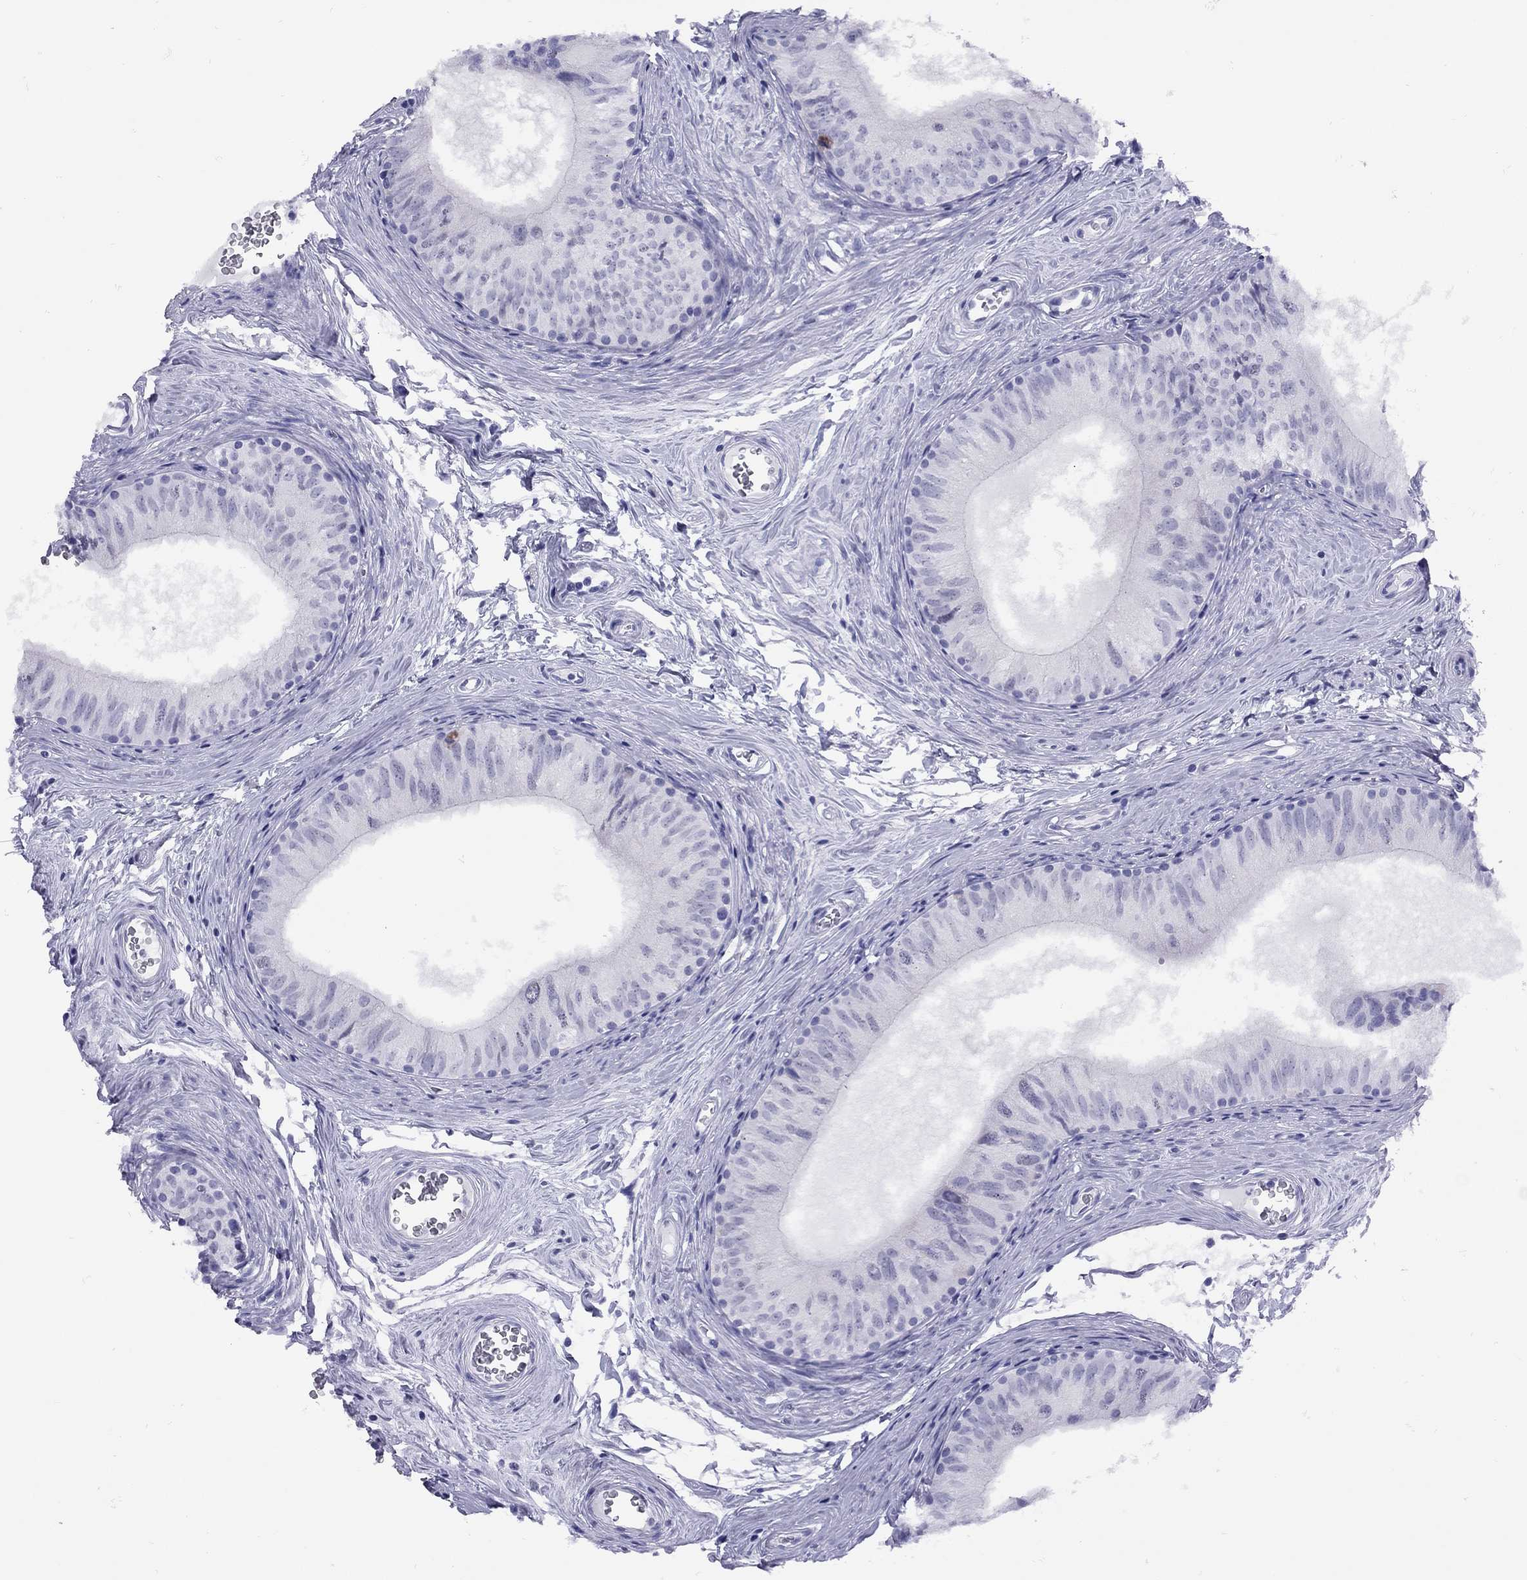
{"staining": {"intensity": "negative", "quantity": "none", "location": "none"}, "tissue": "epididymis", "cell_type": "Glandular cells", "image_type": "normal", "snomed": [{"axis": "morphology", "description": "Normal tissue, NOS"}, {"axis": "topography", "description": "Epididymis"}], "caption": "The histopathology image exhibits no significant expression in glandular cells of epididymis.", "gene": "LYAR", "patient": {"sex": "male", "age": 52}}